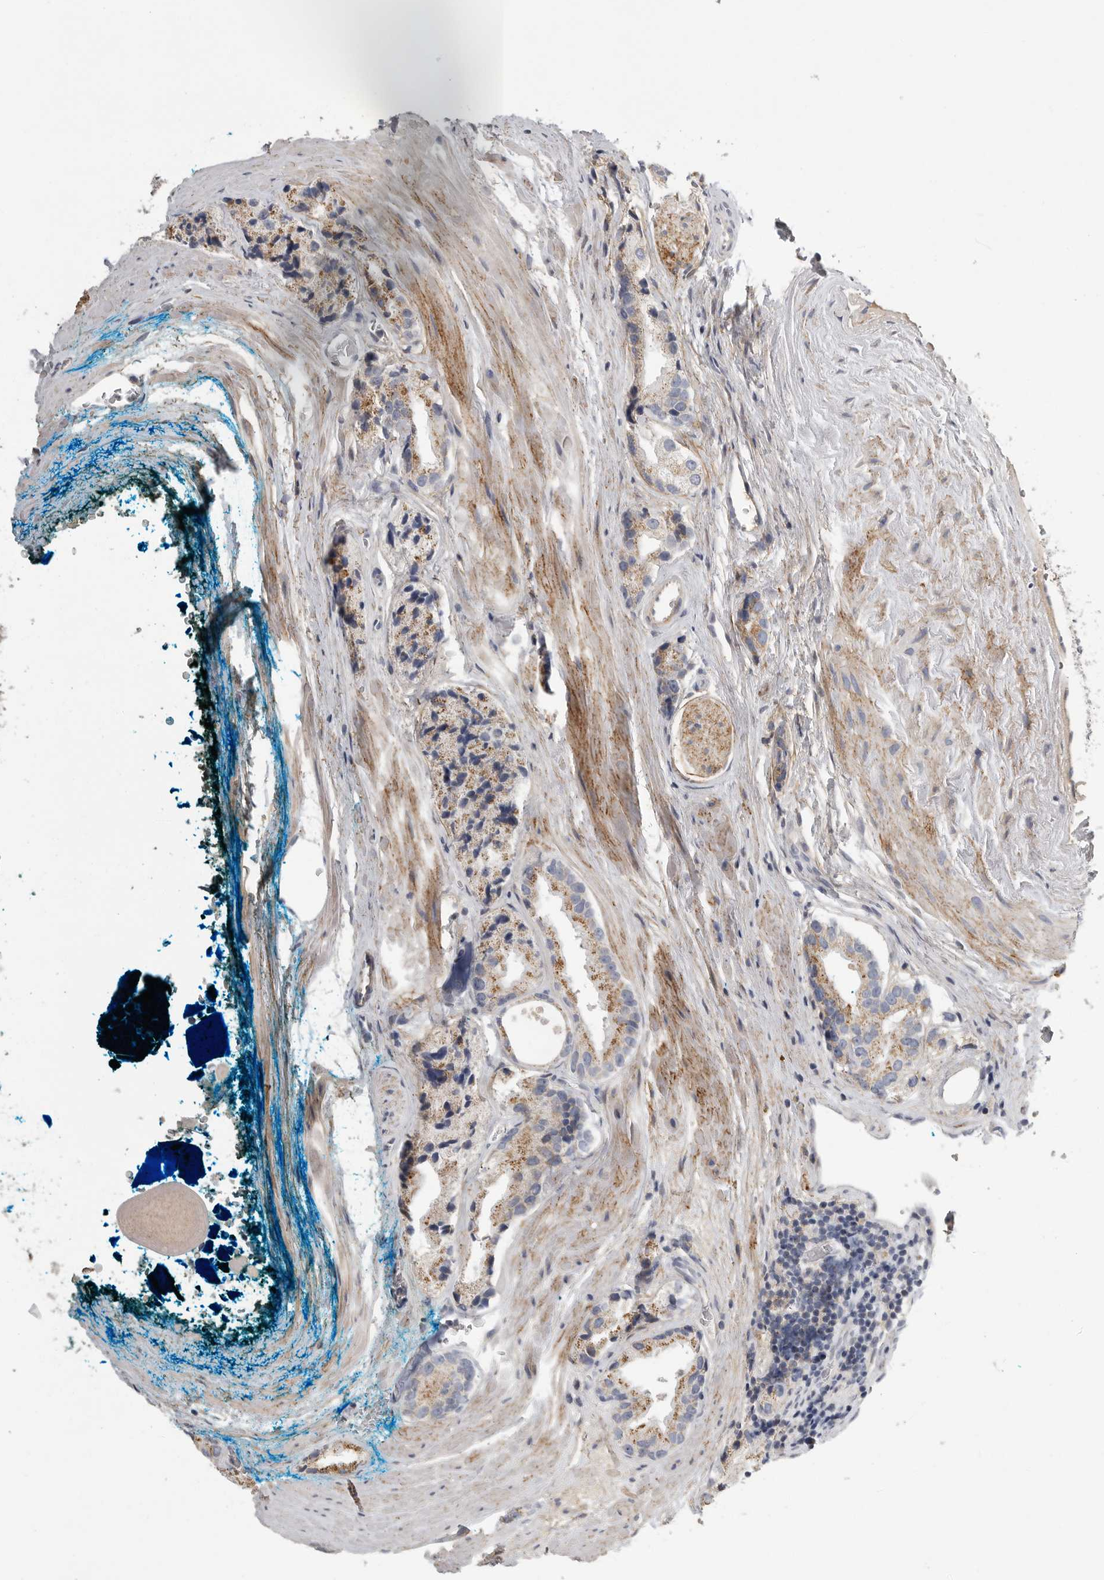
{"staining": {"intensity": "moderate", "quantity": ">75%", "location": "cytoplasmic/membranous"}, "tissue": "prostate cancer", "cell_type": "Tumor cells", "image_type": "cancer", "snomed": [{"axis": "morphology", "description": "Adenocarcinoma, High grade"}, {"axis": "topography", "description": "Prostate"}], "caption": "Immunohistochemical staining of adenocarcinoma (high-grade) (prostate) exhibits medium levels of moderate cytoplasmic/membranous expression in approximately >75% of tumor cells.", "gene": "SDC3", "patient": {"sex": "male", "age": 63}}